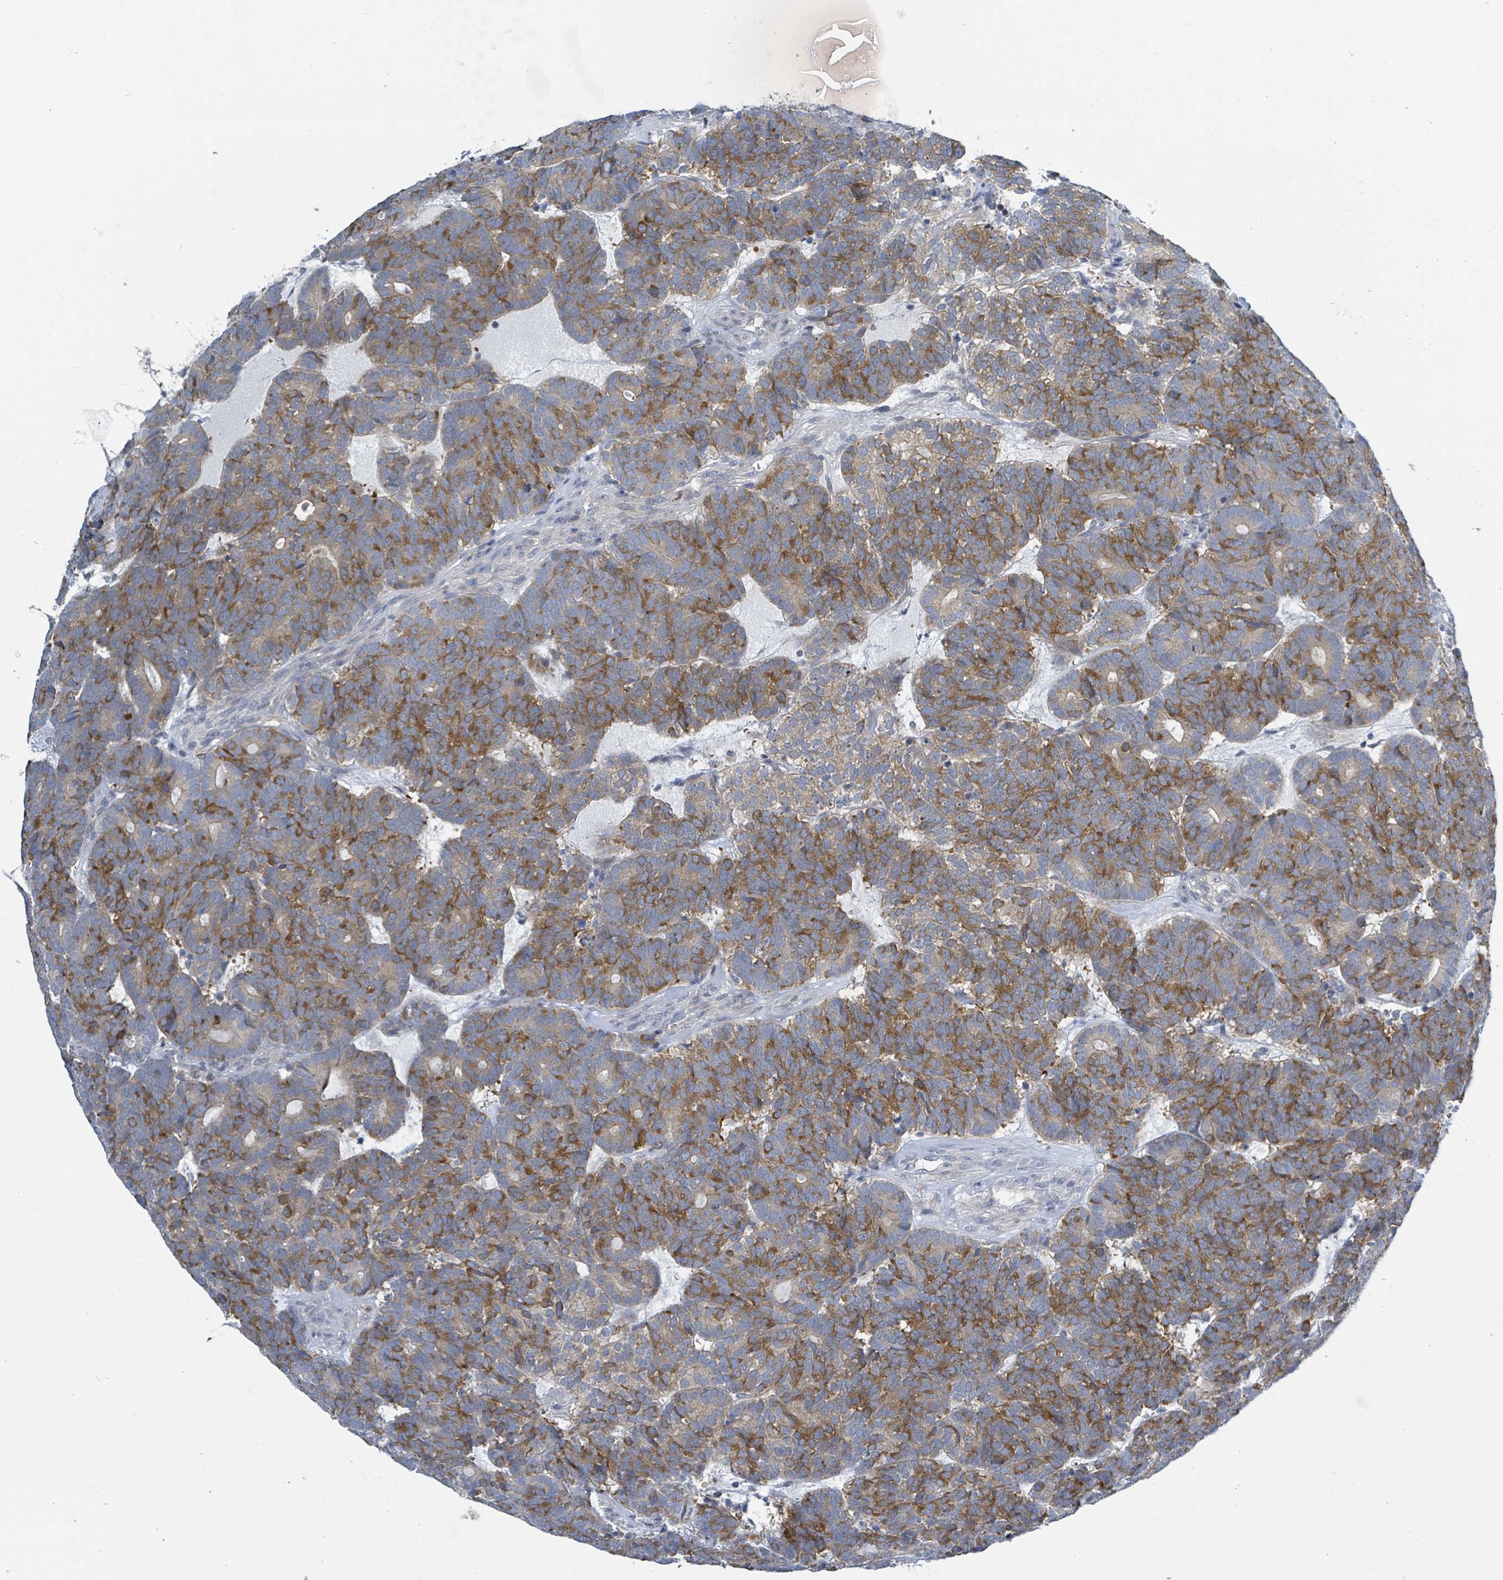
{"staining": {"intensity": "strong", "quantity": "25%-75%", "location": "cytoplasmic/membranous"}, "tissue": "head and neck cancer", "cell_type": "Tumor cells", "image_type": "cancer", "snomed": [{"axis": "morphology", "description": "Adenocarcinoma, NOS"}, {"axis": "topography", "description": "Head-Neck"}], "caption": "Head and neck cancer stained with a brown dye reveals strong cytoplasmic/membranous positive positivity in about 25%-75% of tumor cells.", "gene": "DGKZ", "patient": {"sex": "female", "age": 81}}